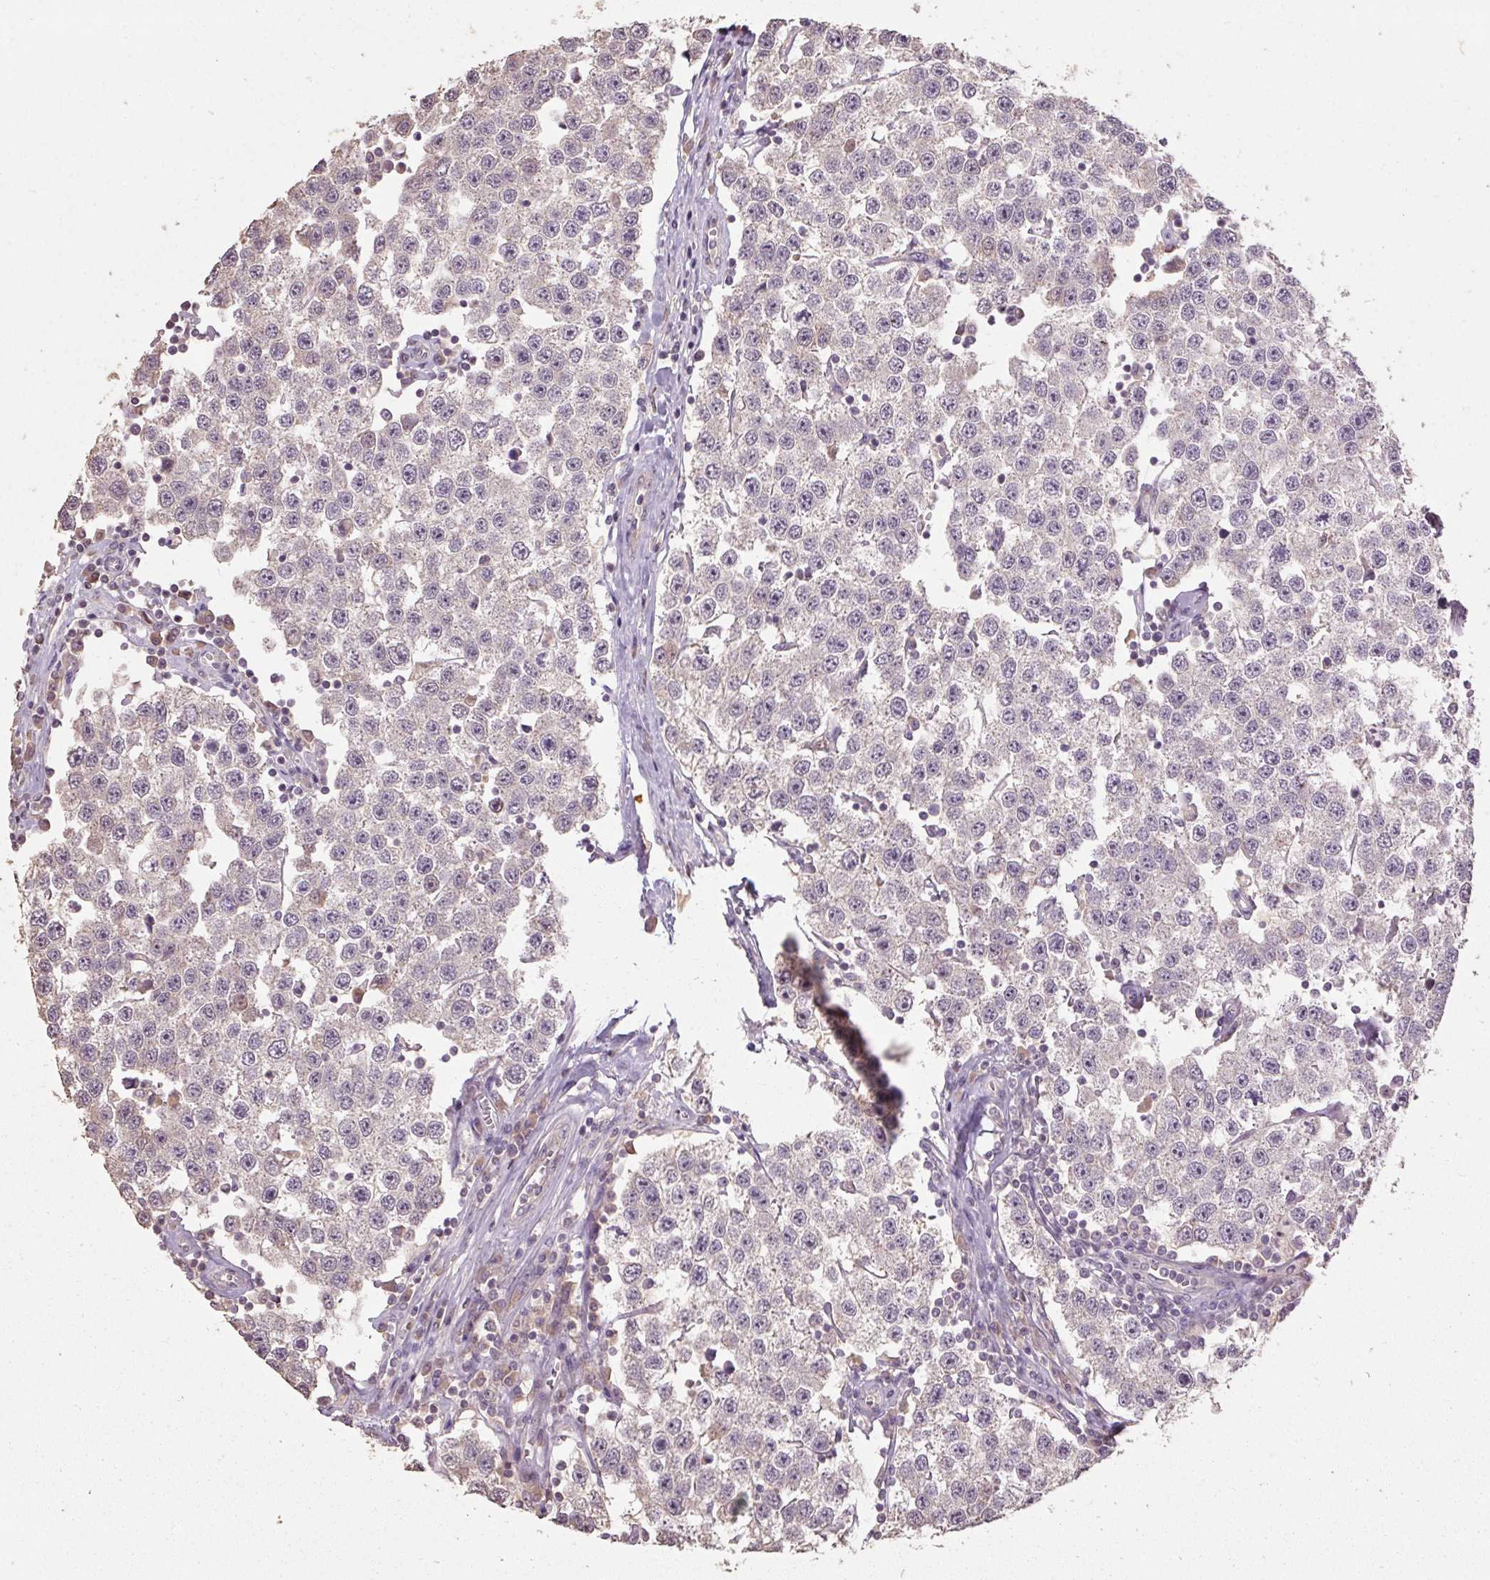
{"staining": {"intensity": "negative", "quantity": "none", "location": "none"}, "tissue": "testis cancer", "cell_type": "Tumor cells", "image_type": "cancer", "snomed": [{"axis": "morphology", "description": "Seminoma, NOS"}, {"axis": "topography", "description": "Testis"}], "caption": "High power microscopy image of an IHC histopathology image of testis cancer (seminoma), revealing no significant positivity in tumor cells.", "gene": "CFAP65", "patient": {"sex": "male", "age": 34}}